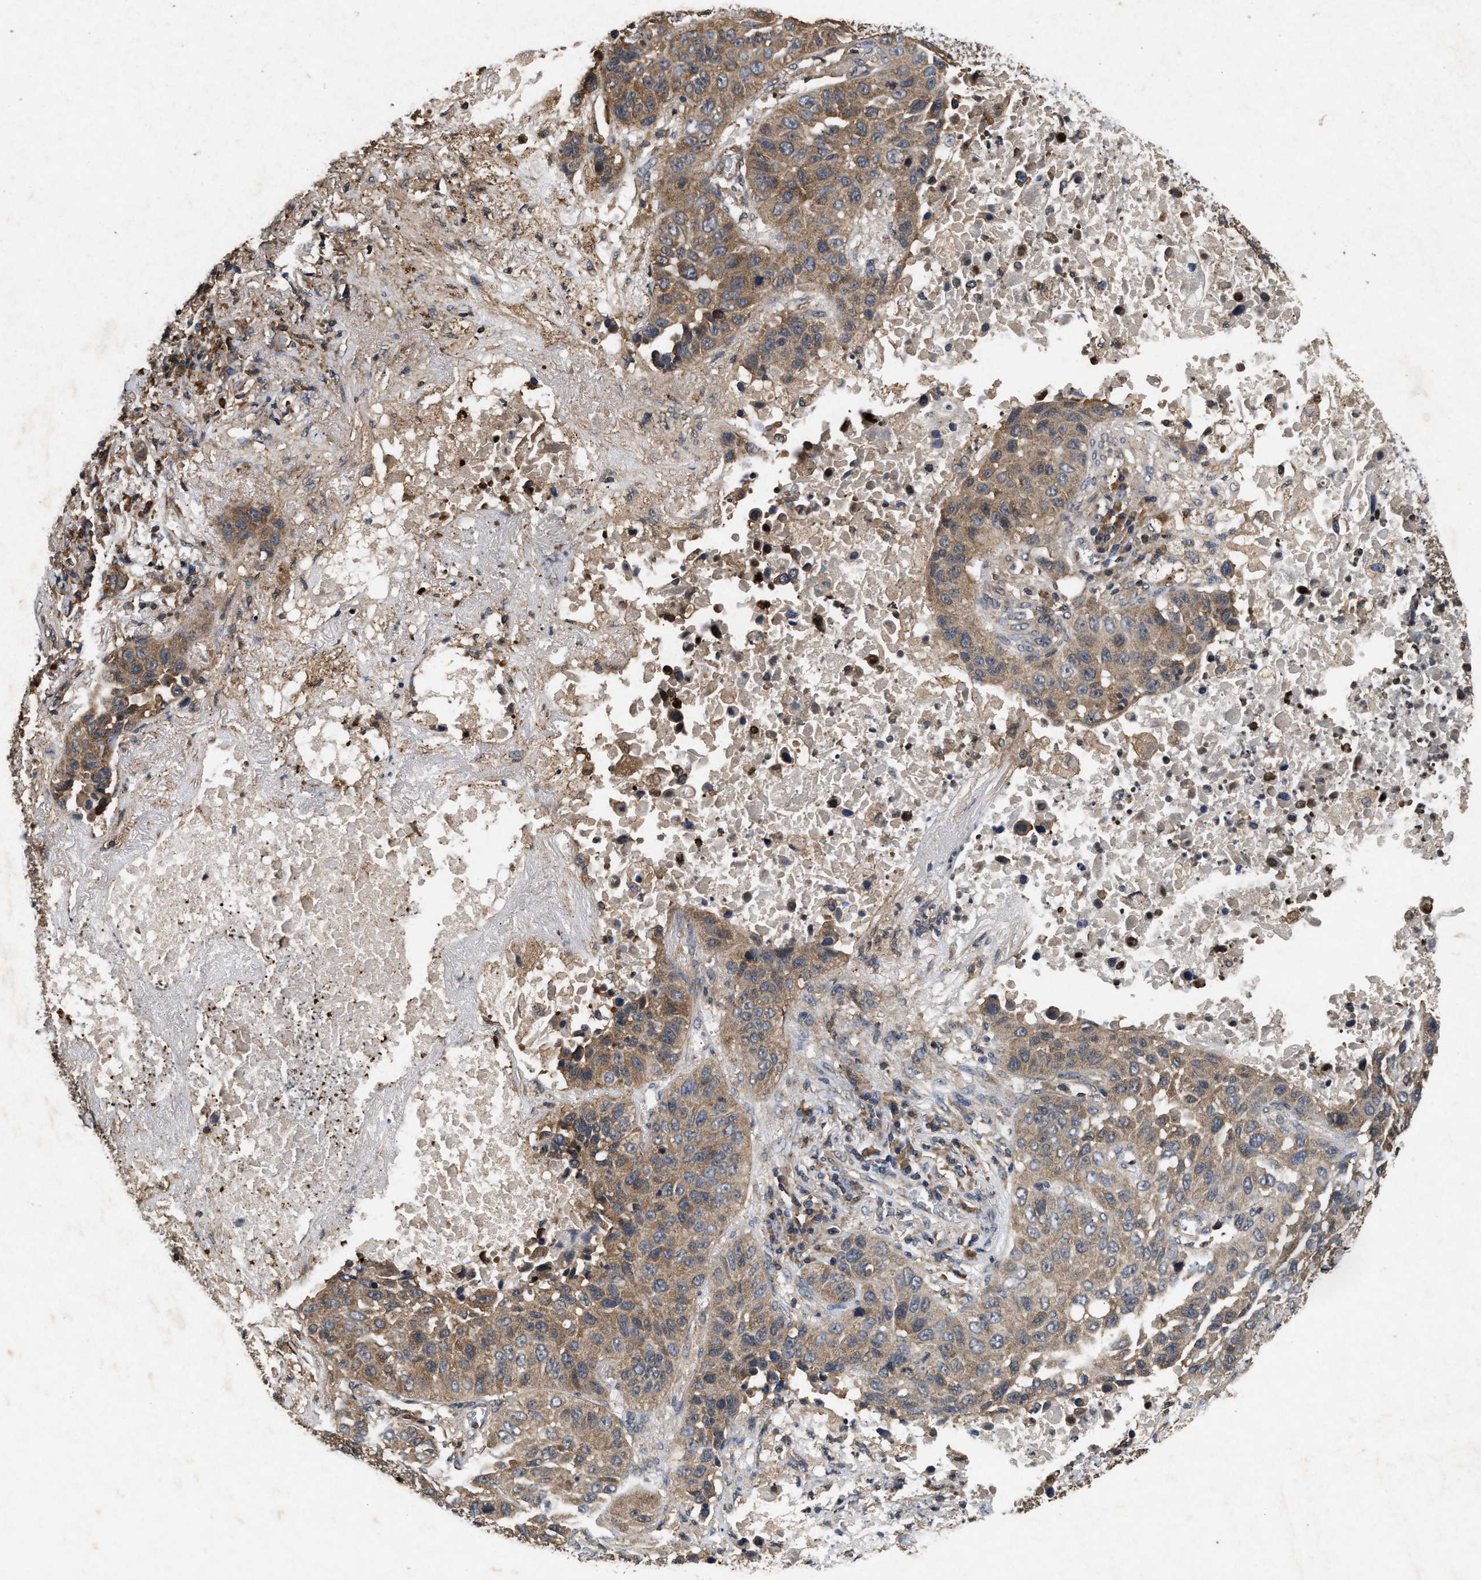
{"staining": {"intensity": "moderate", "quantity": ">75%", "location": "cytoplasmic/membranous"}, "tissue": "lung cancer", "cell_type": "Tumor cells", "image_type": "cancer", "snomed": [{"axis": "morphology", "description": "Squamous cell carcinoma, NOS"}, {"axis": "topography", "description": "Lung"}], "caption": "Brown immunohistochemical staining in lung cancer (squamous cell carcinoma) shows moderate cytoplasmic/membranous positivity in approximately >75% of tumor cells.", "gene": "PDAP1", "patient": {"sex": "male", "age": 57}}